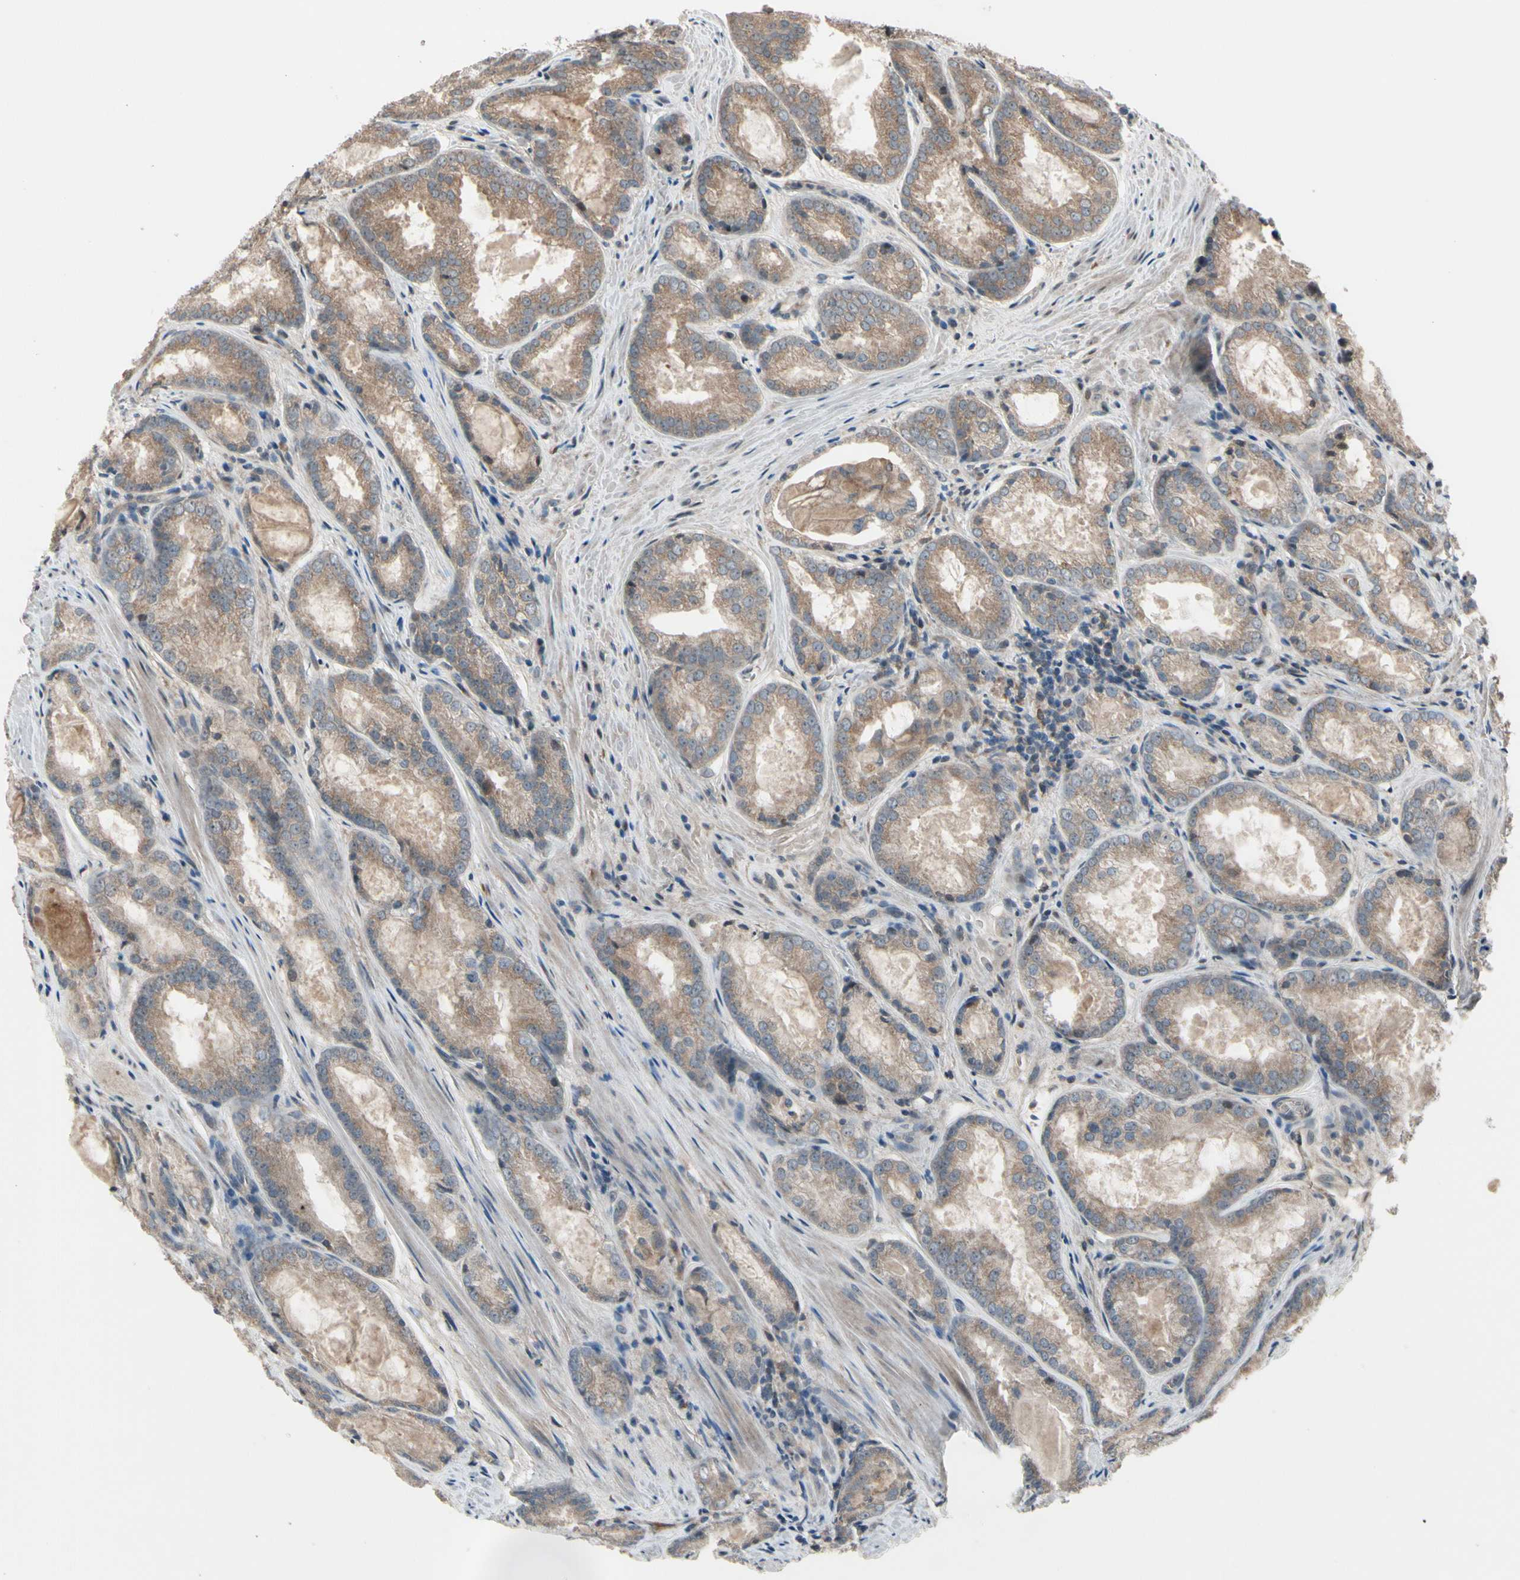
{"staining": {"intensity": "moderate", "quantity": ">75%", "location": "cytoplasmic/membranous,nuclear"}, "tissue": "prostate cancer", "cell_type": "Tumor cells", "image_type": "cancer", "snomed": [{"axis": "morphology", "description": "Adenocarcinoma, Low grade"}, {"axis": "topography", "description": "Prostate"}], "caption": "Brown immunohistochemical staining in human low-grade adenocarcinoma (prostate) reveals moderate cytoplasmic/membranous and nuclear positivity in about >75% of tumor cells.", "gene": "SNX29", "patient": {"sex": "male", "age": 64}}